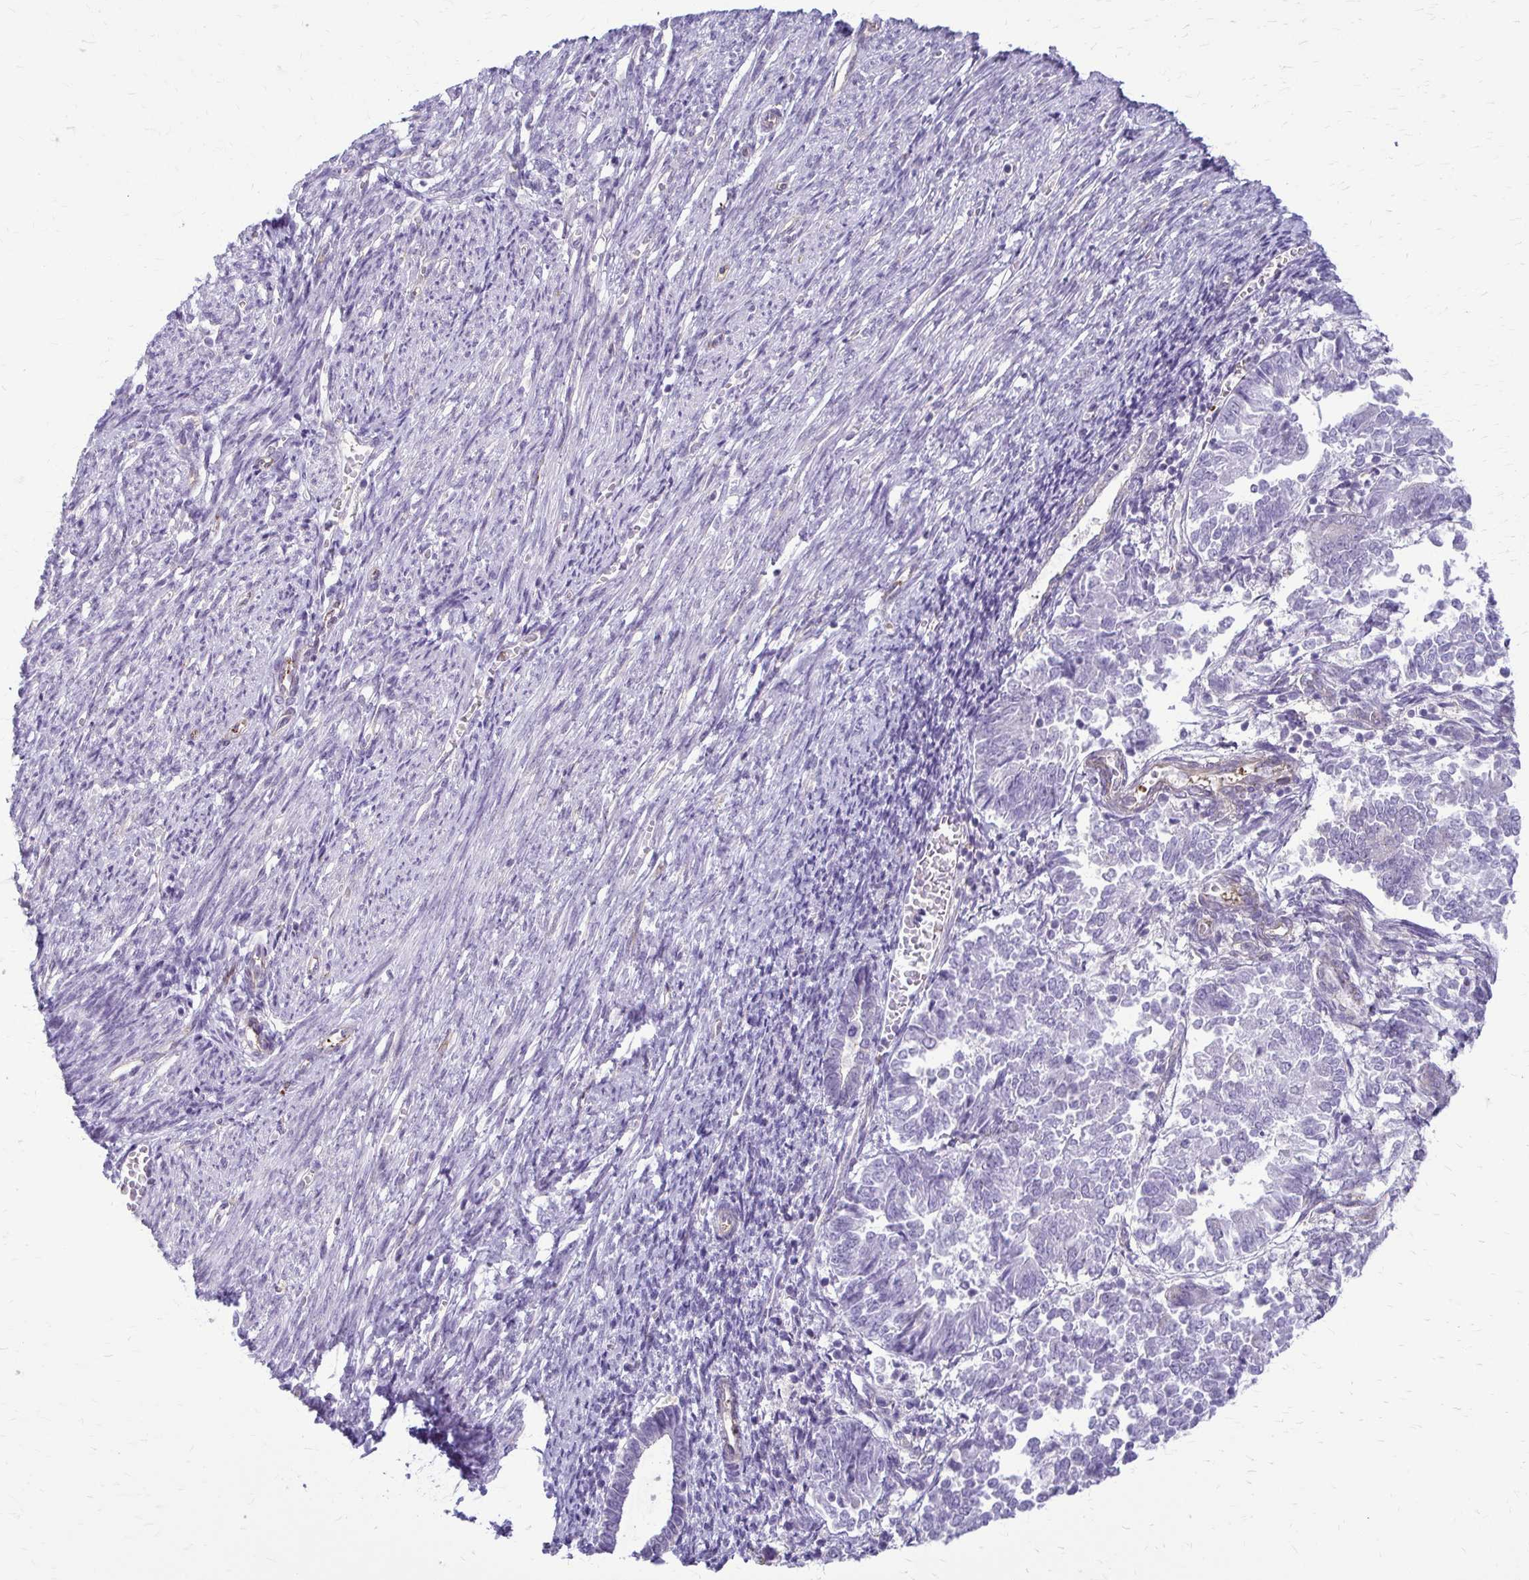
{"staining": {"intensity": "negative", "quantity": "none", "location": "none"}, "tissue": "endometrial cancer", "cell_type": "Tumor cells", "image_type": "cancer", "snomed": [{"axis": "morphology", "description": "Adenocarcinoma, NOS"}, {"axis": "topography", "description": "Endometrium"}], "caption": "Micrograph shows no significant protein expression in tumor cells of endometrial cancer.", "gene": "DEPP1", "patient": {"sex": "female", "age": 65}}